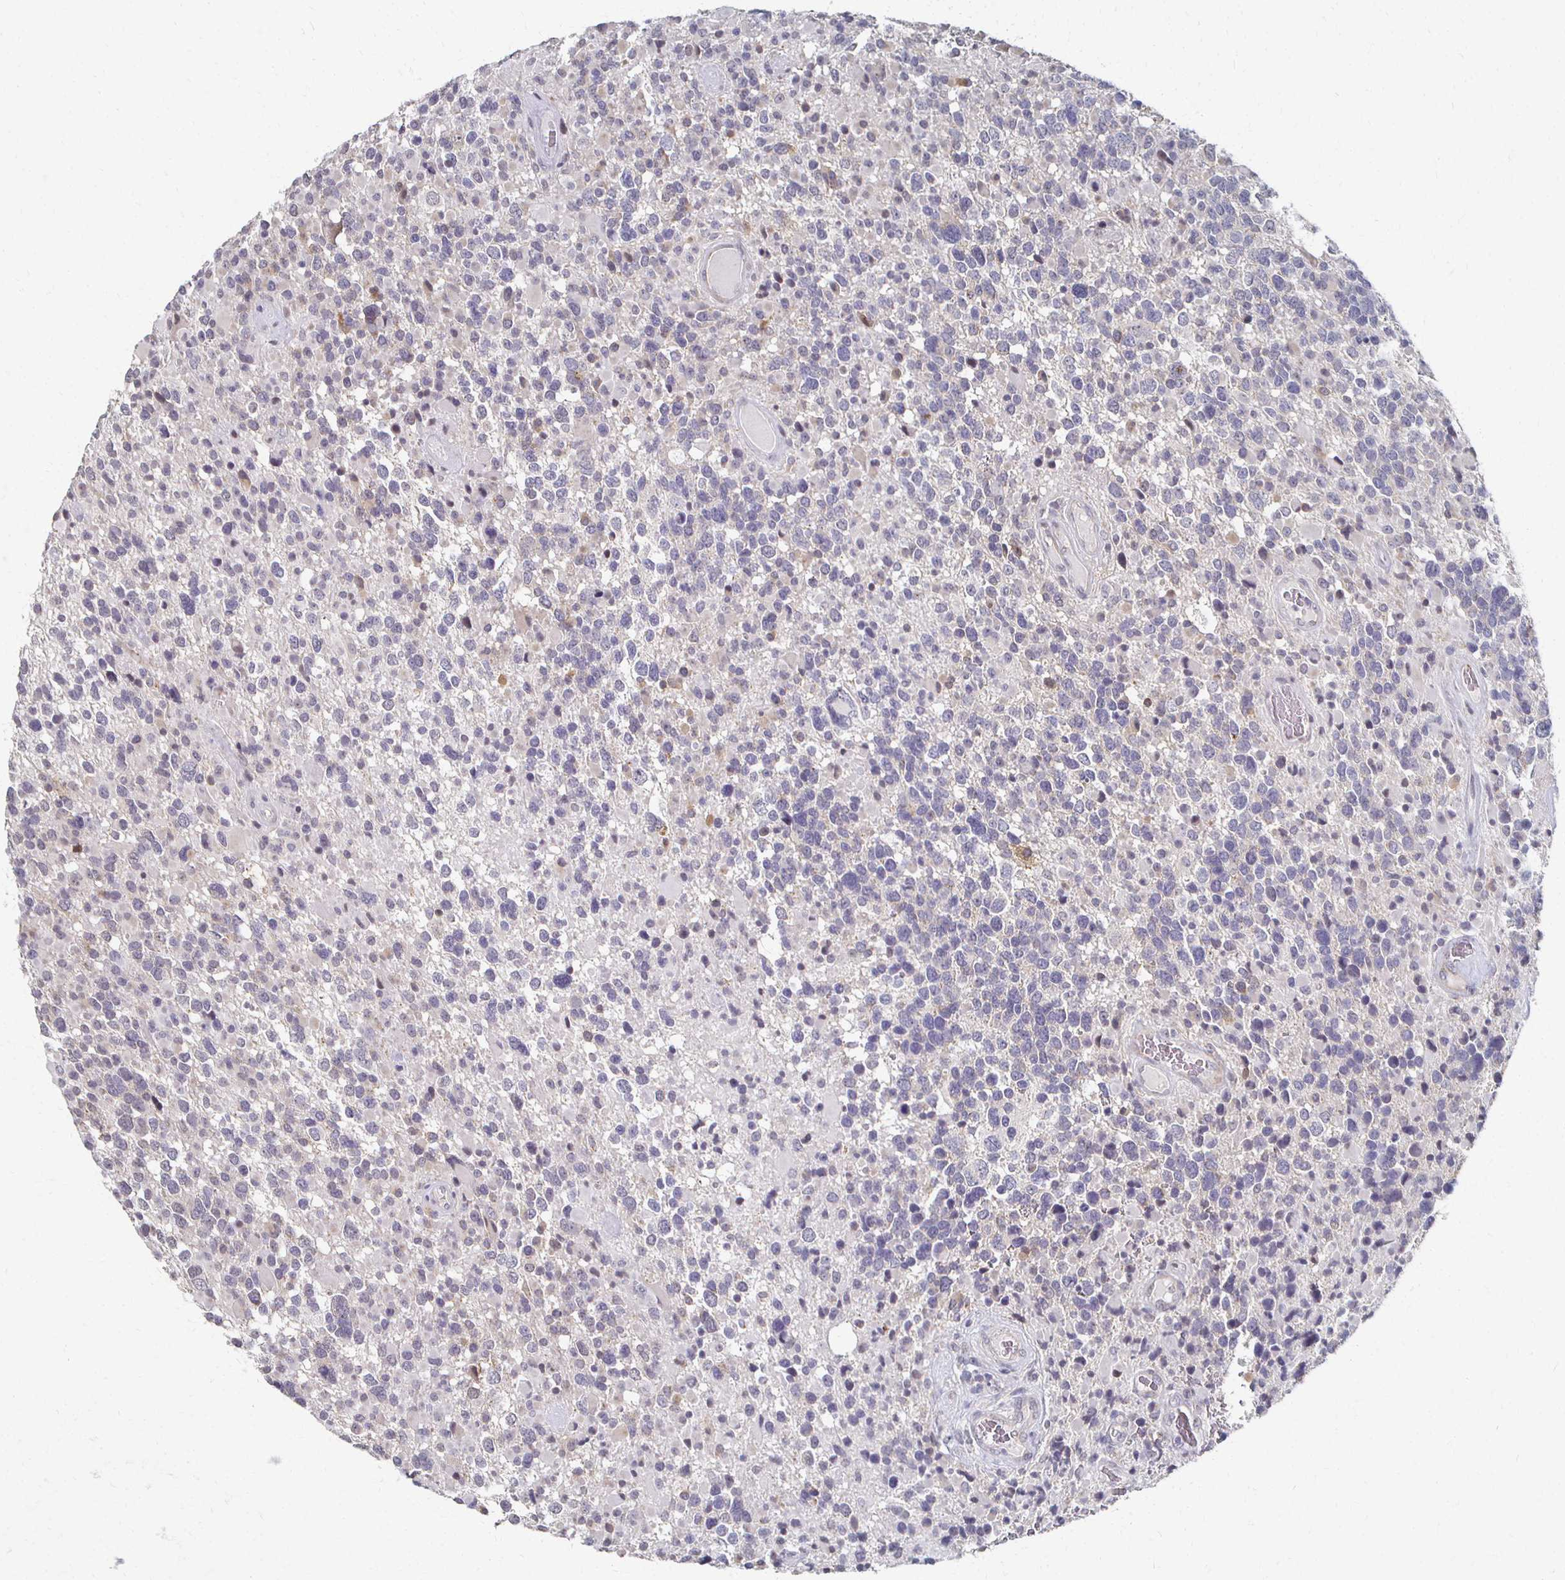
{"staining": {"intensity": "negative", "quantity": "none", "location": "none"}, "tissue": "glioma", "cell_type": "Tumor cells", "image_type": "cancer", "snomed": [{"axis": "morphology", "description": "Glioma, malignant, High grade"}, {"axis": "topography", "description": "Brain"}], "caption": "Immunohistochemistry image of human glioma stained for a protein (brown), which shows no expression in tumor cells.", "gene": "DAB1", "patient": {"sex": "female", "age": 40}}